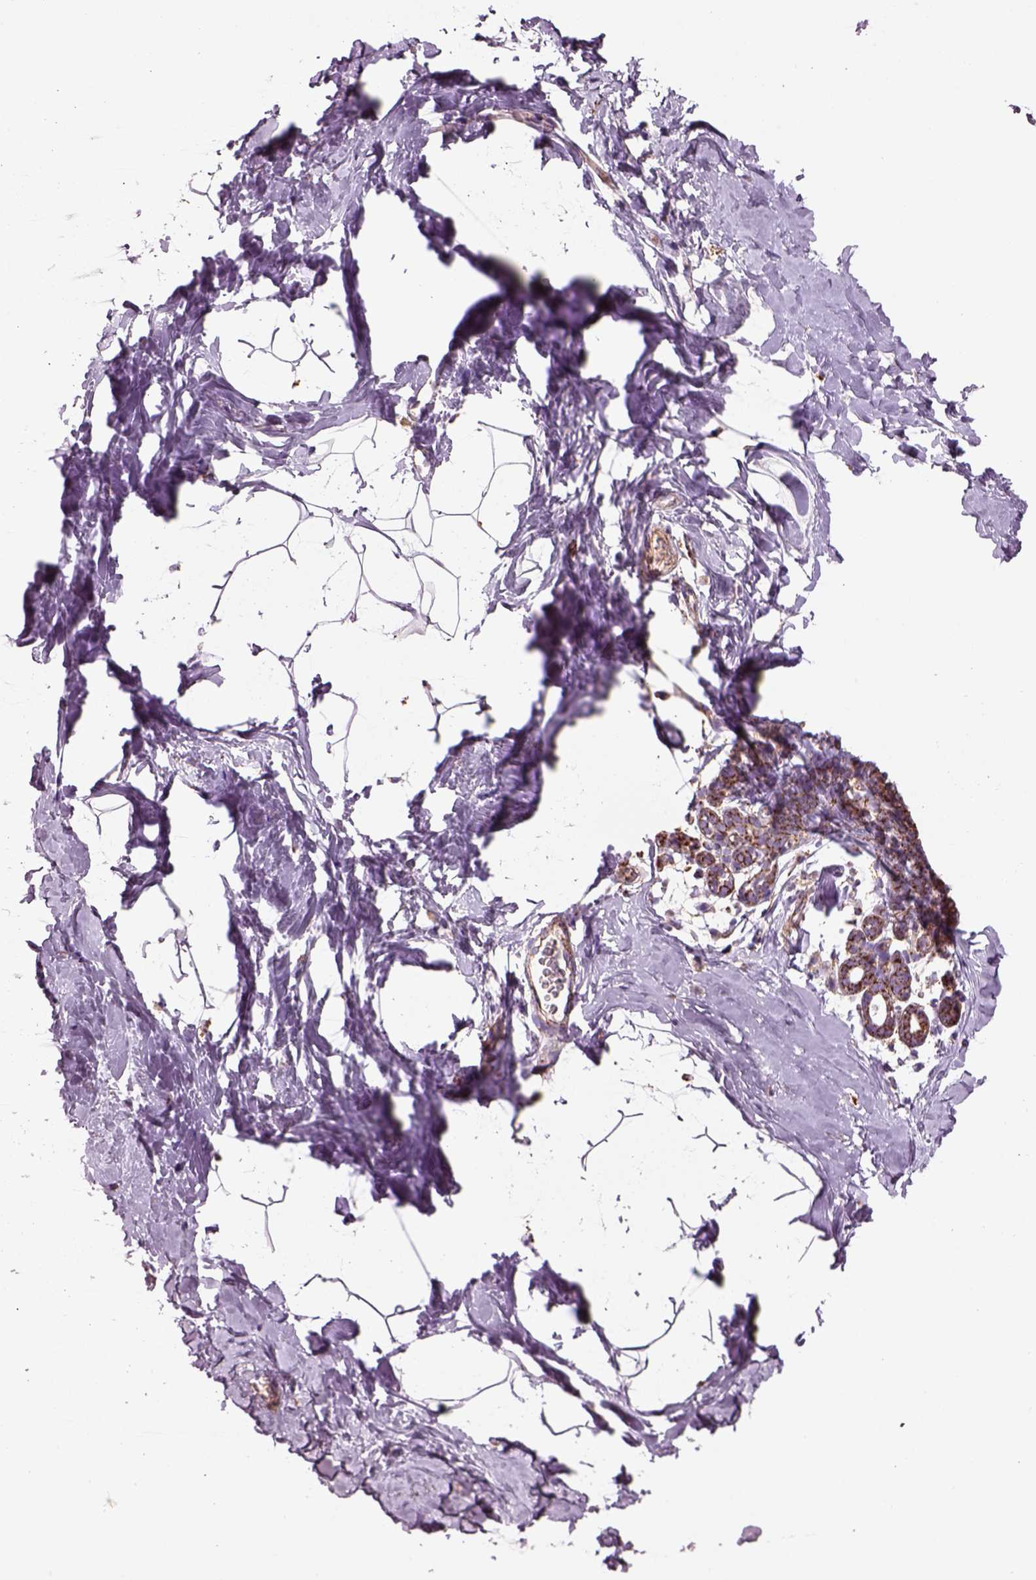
{"staining": {"intensity": "negative", "quantity": "none", "location": "none"}, "tissue": "breast", "cell_type": "Adipocytes", "image_type": "normal", "snomed": [{"axis": "morphology", "description": "Normal tissue, NOS"}, {"axis": "topography", "description": "Breast"}], "caption": "DAB immunohistochemical staining of benign human breast shows no significant staining in adipocytes.", "gene": "SLC25A24", "patient": {"sex": "female", "age": 32}}